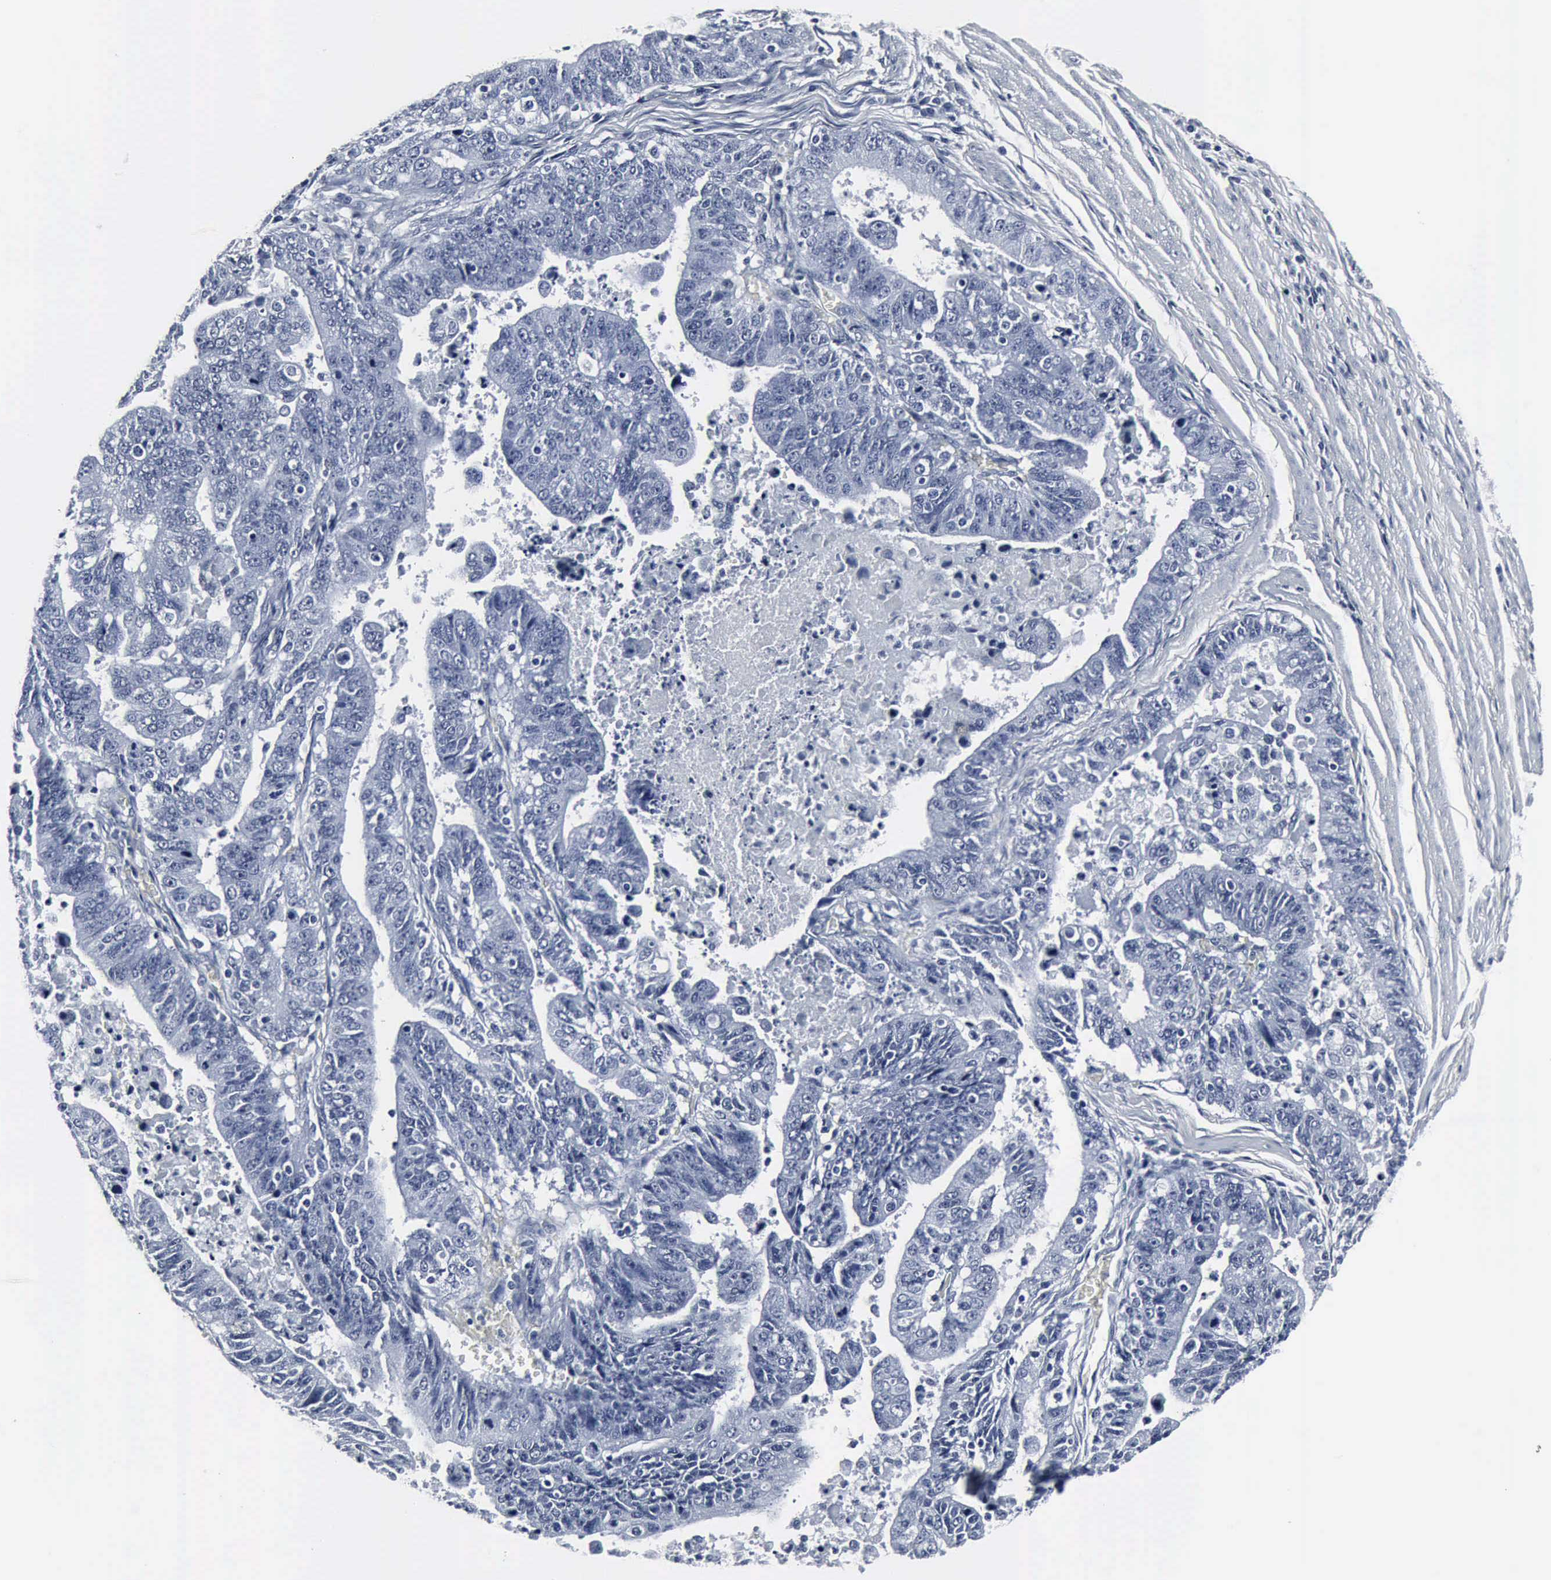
{"staining": {"intensity": "negative", "quantity": "none", "location": "none"}, "tissue": "stomach cancer", "cell_type": "Tumor cells", "image_type": "cancer", "snomed": [{"axis": "morphology", "description": "Adenocarcinoma, NOS"}, {"axis": "topography", "description": "Stomach, upper"}], "caption": "Image shows no protein expression in tumor cells of stomach adenocarcinoma tissue.", "gene": "SNAP25", "patient": {"sex": "female", "age": 50}}